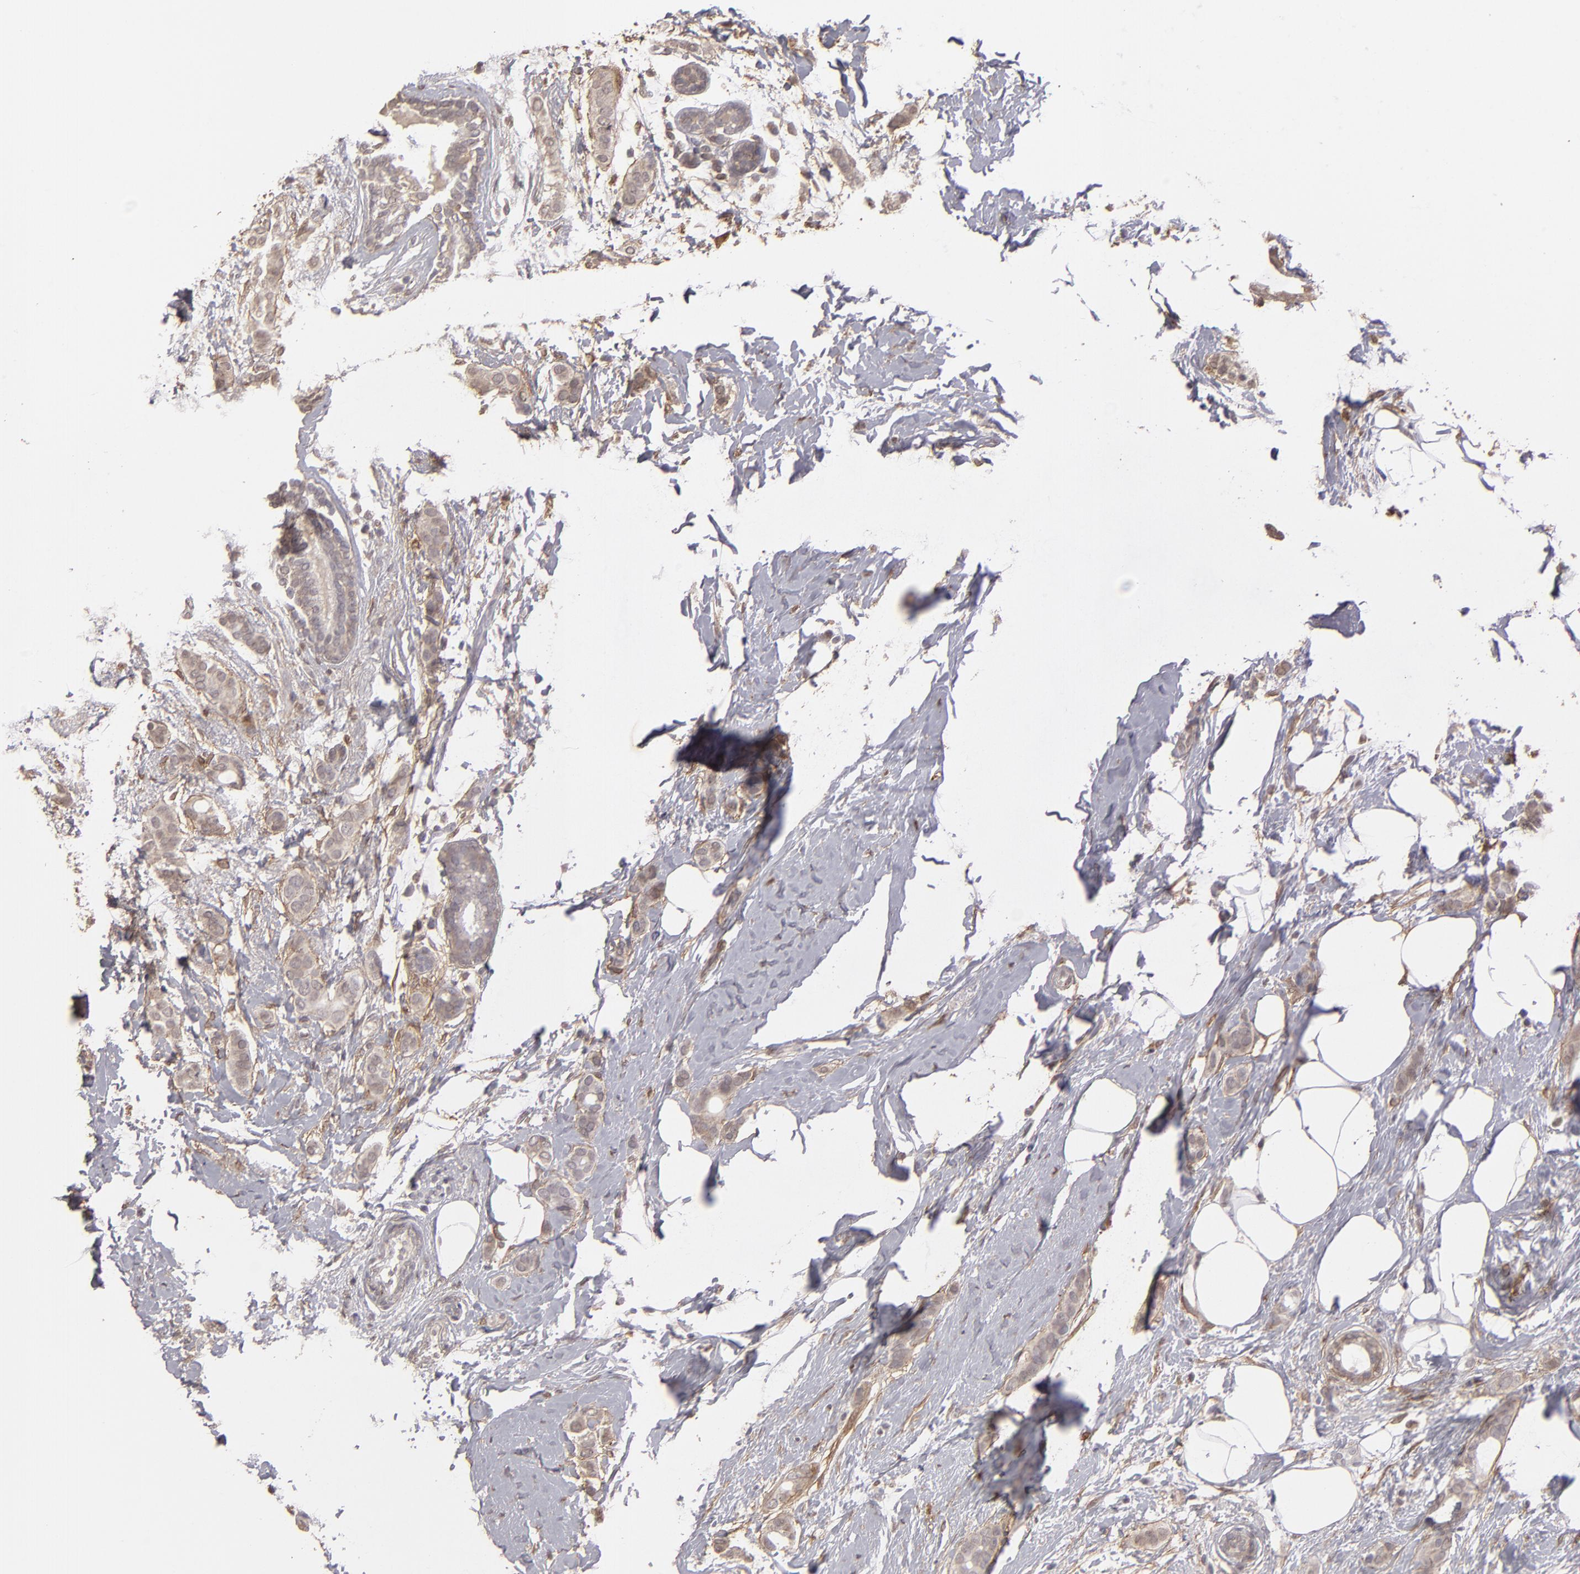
{"staining": {"intensity": "weak", "quantity": "25%-75%", "location": "cytoplasmic/membranous"}, "tissue": "breast cancer", "cell_type": "Tumor cells", "image_type": "cancer", "snomed": [{"axis": "morphology", "description": "Duct carcinoma"}, {"axis": "topography", "description": "Breast"}], "caption": "Protein expression analysis of human breast cancer (invasive ductal carcinoma) reveals weak cytoplasmic/membranous positivity in approximately 25%-75% of tumor cells.", "gene": "ITGB5", "patient": {"sex": "female", "age": 54}}